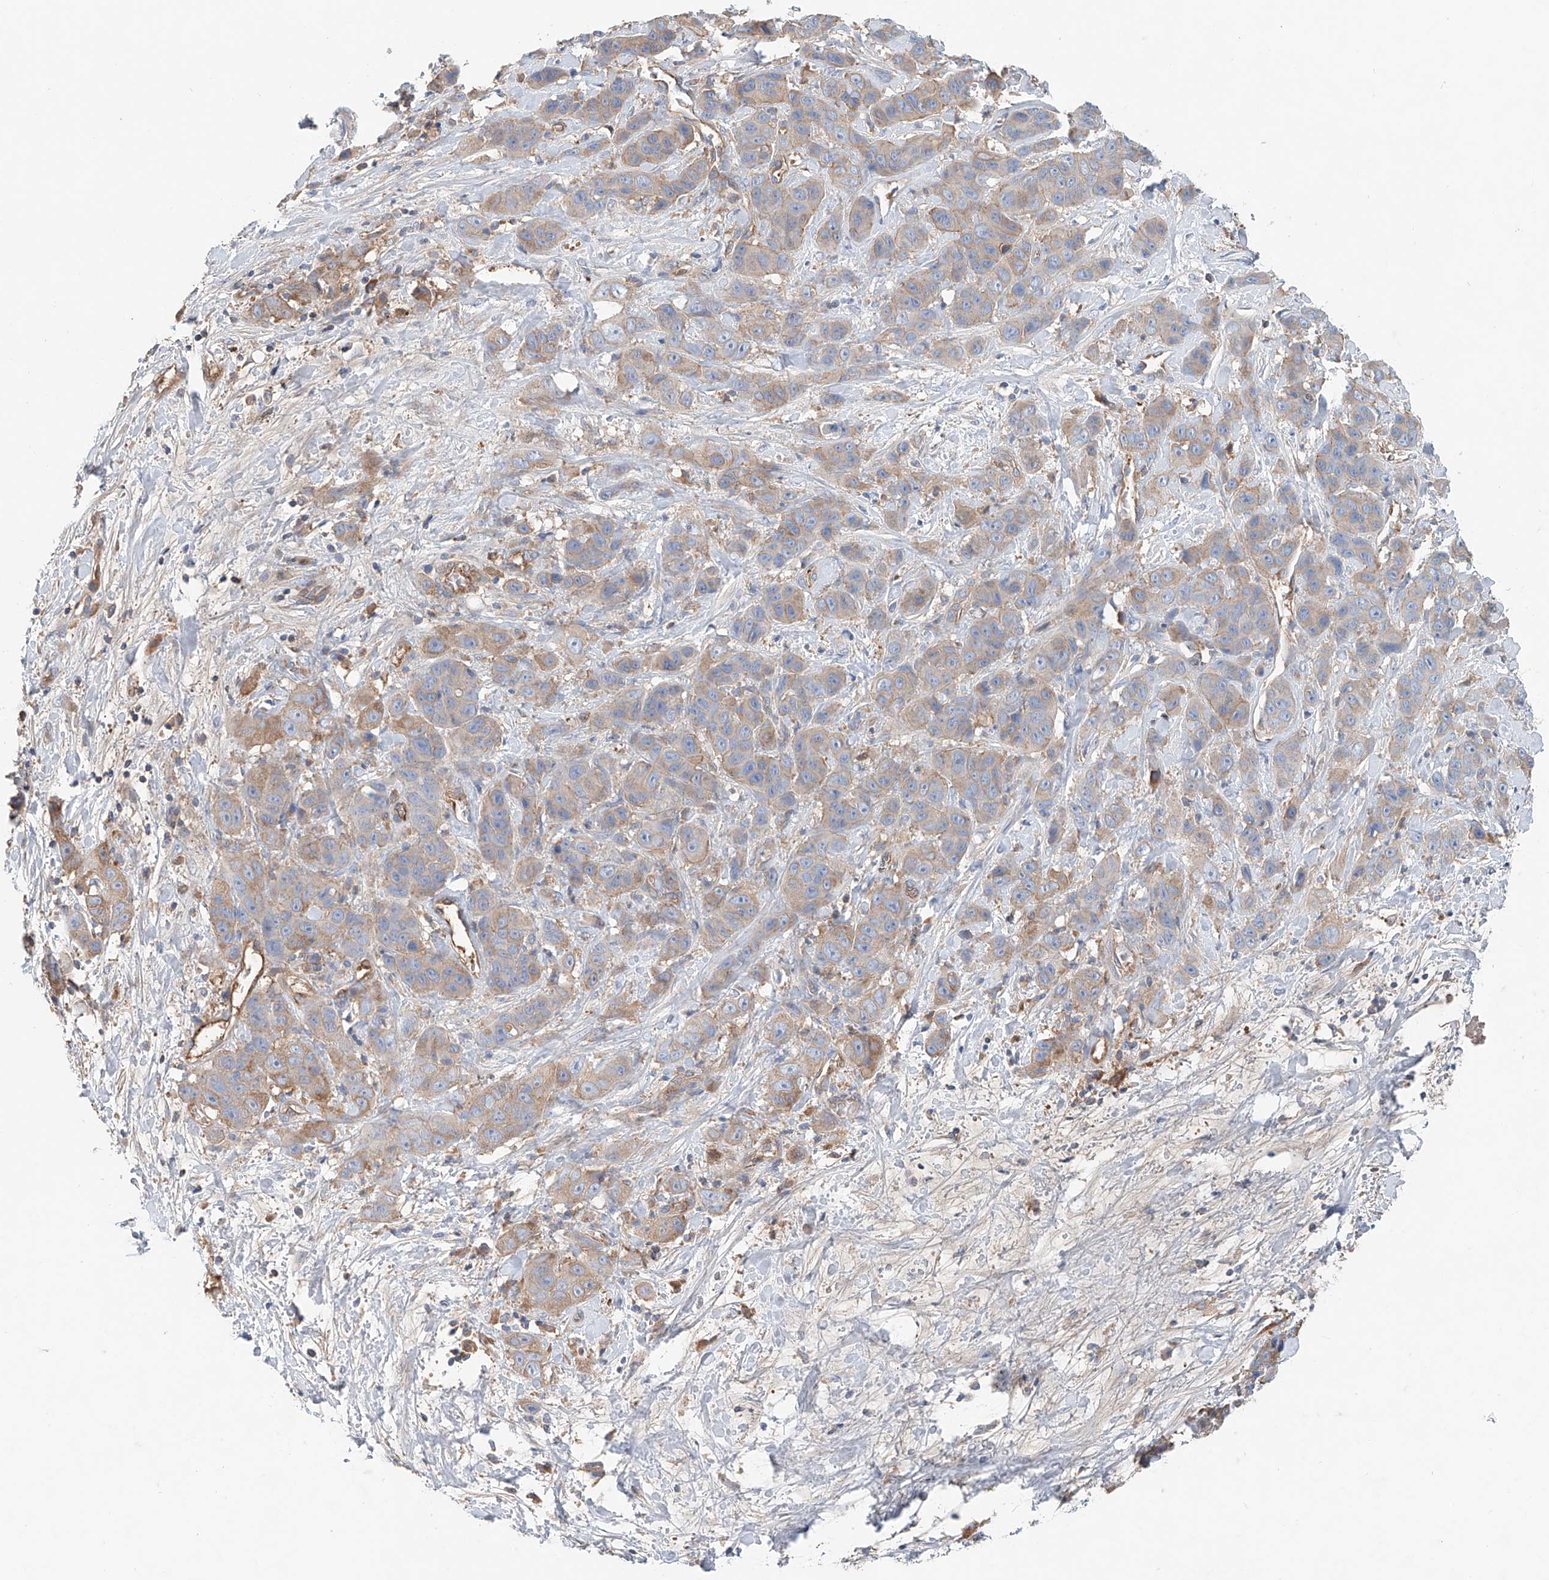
{"staining": {"intensity": "weak", "quantity": "25%-75%", "location": "cytoplasmic/membranous"}, "tissue": "liver cancer", "cell_type": "Tumor cells", "image_type": "cancer", "snomed": [{"axis": "morphology", "description": "Cholangiocarcinoma"}, {"axis": "topography", "description": "Liver"}], "caption": "Liver cholangiocarcinoma tissue displays weak cytoplasmic/membranous expression in about 25%-75% of tumor cells", "gene": "FRYL", "patient": {"sex": "female", "age": 52}}